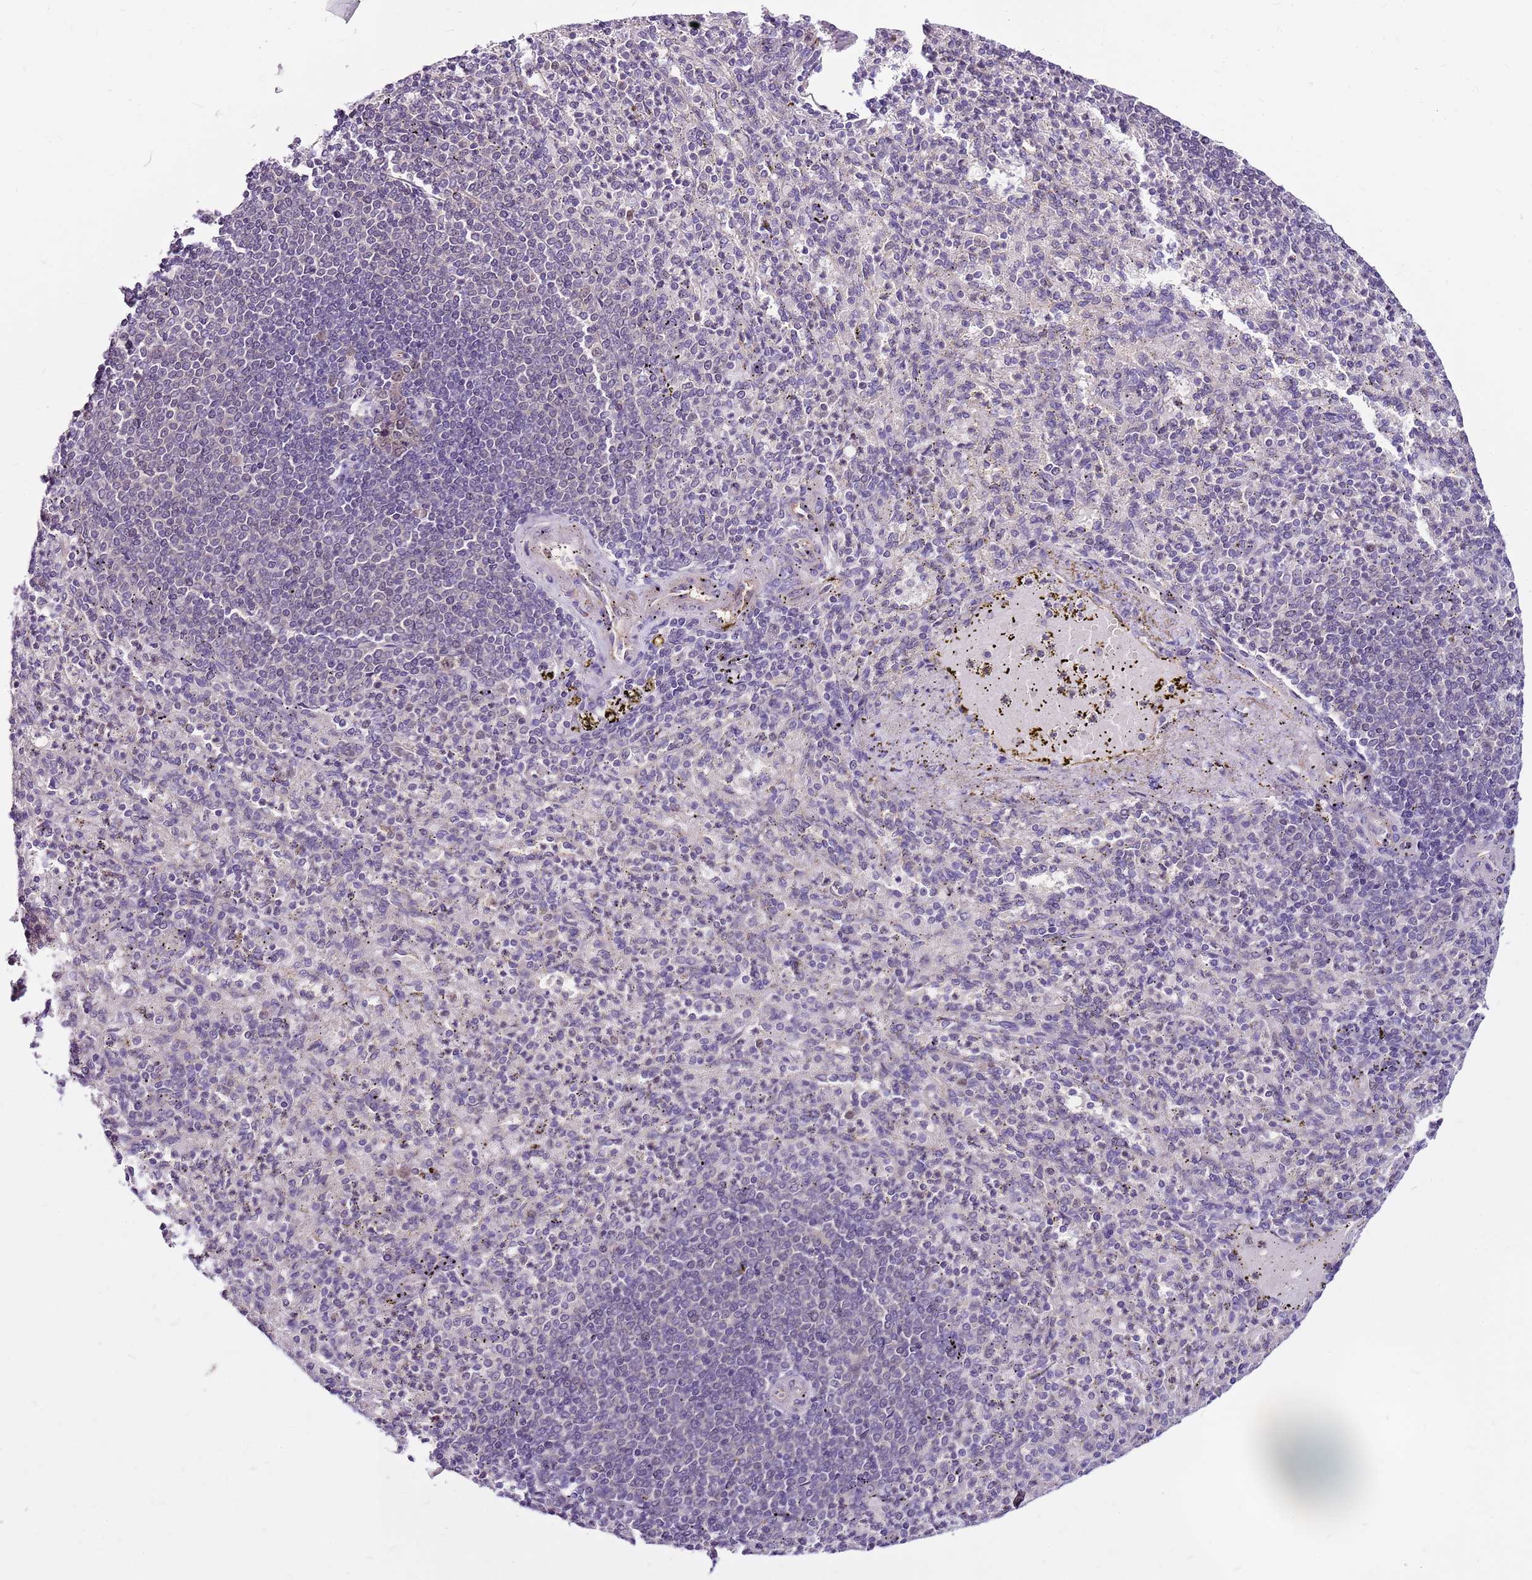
{"staining": {"intensity": "negative", "quantity": "none", "location": "none"}, "tissue": "spleen", "cell_type": "Cells in red pulp", "image_type": "normal", "snomed": [{"axis": "morphology", "description": "Normal tissue, NOS"}, {"axis": "topography", "description": "Spleen"}], "caption": "Protein analysis of unremarkable spleen shows no significant staining in cells in red pulp. (DAB (3,3'-diaminobenzidine) immunohistochemistry visualized using brightfield microscopy, high magnification).", "gene": "POLE3", "patient": {"sex": "female", "age": 74}}